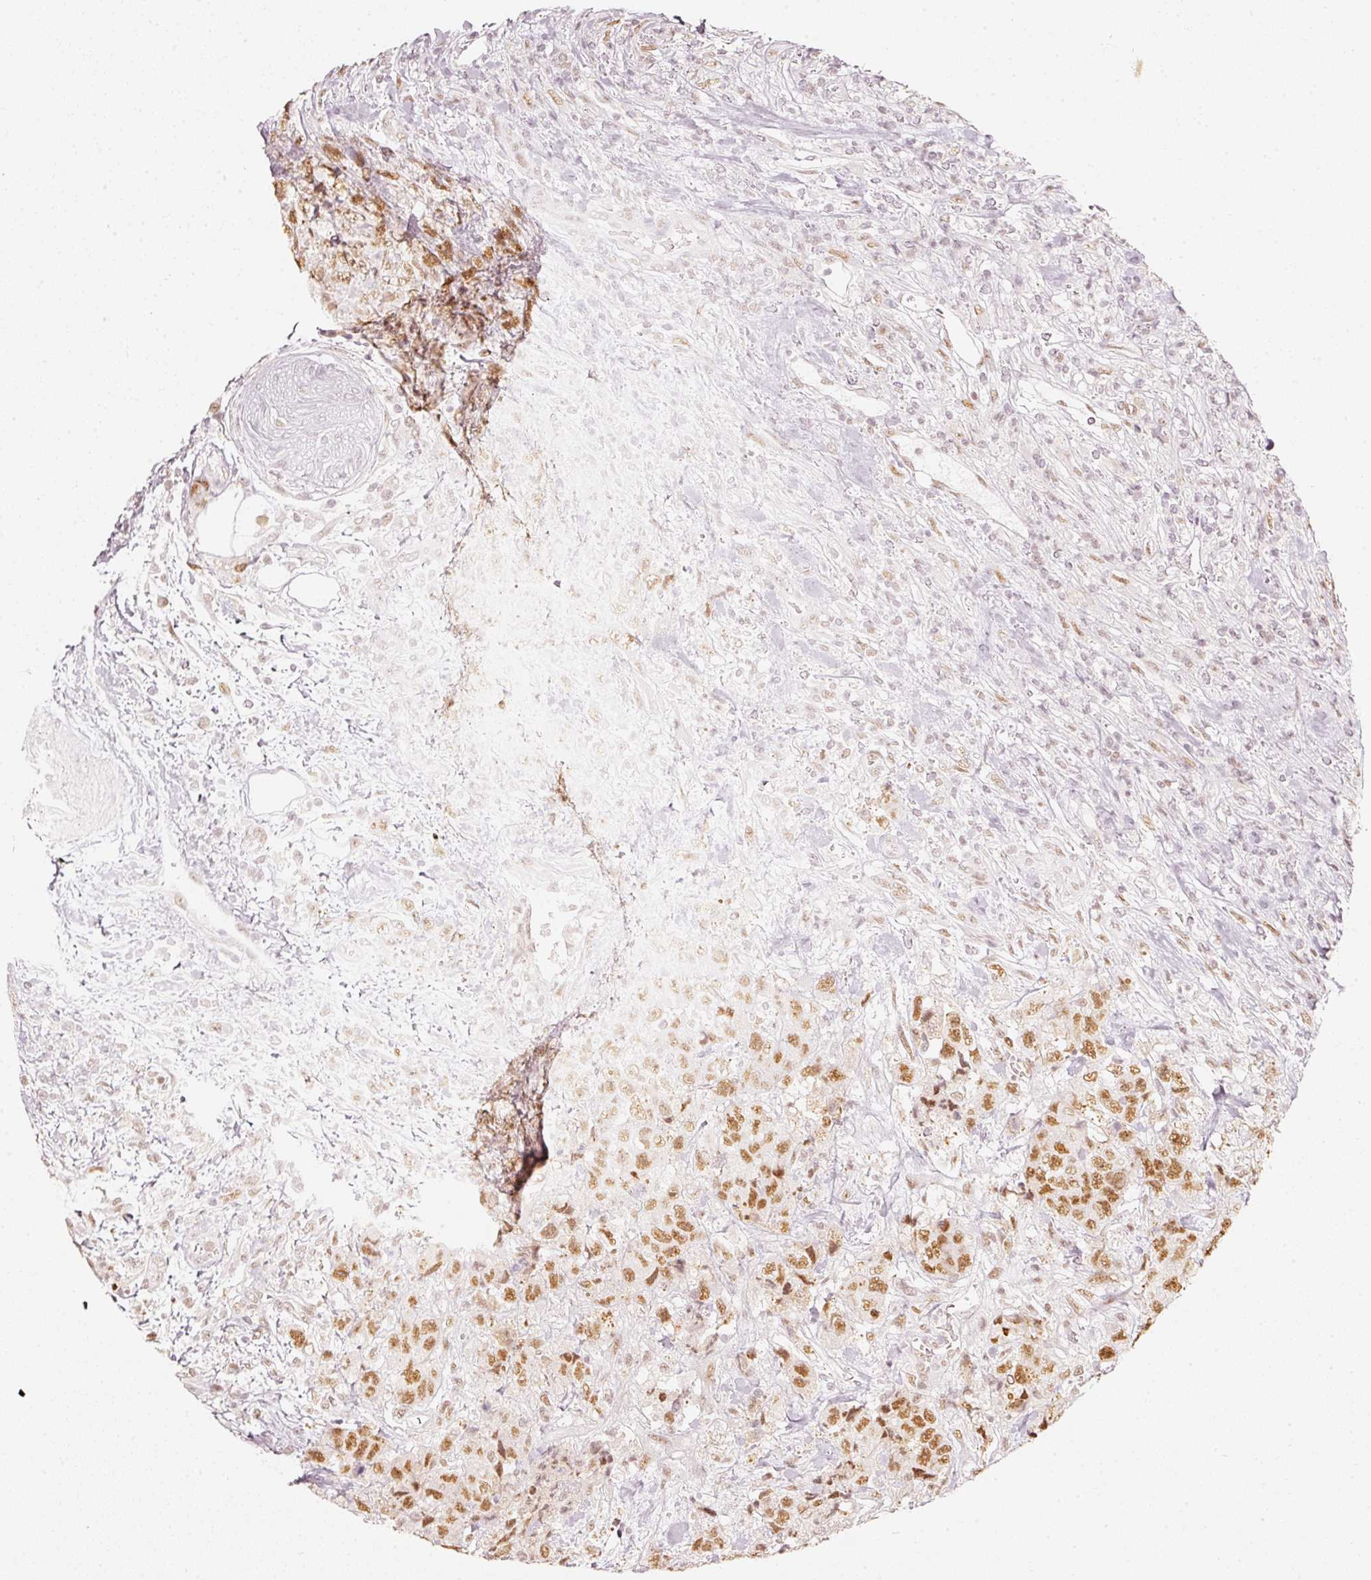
{"staining": {"intensity": "moderate", "quantity": ">75%", "location": "nuclear"}, "tissue": "urothelial cancer", "cell_type": "Tumor cells", "image_type": "cancer", "snomed": [{"axis": "morphology", "description": "Urothelial carcinoma, High grade"}, {"axis": "topography", "description": "Urinary bladder"}], "caption": "Immunohistochemical staining of human urothelial cancer reveals moderate nuclear protein positivity in about >75% of tumor cells.", "gene": "PPP1R10", "patient": {"sex": "female", "age": 78}}